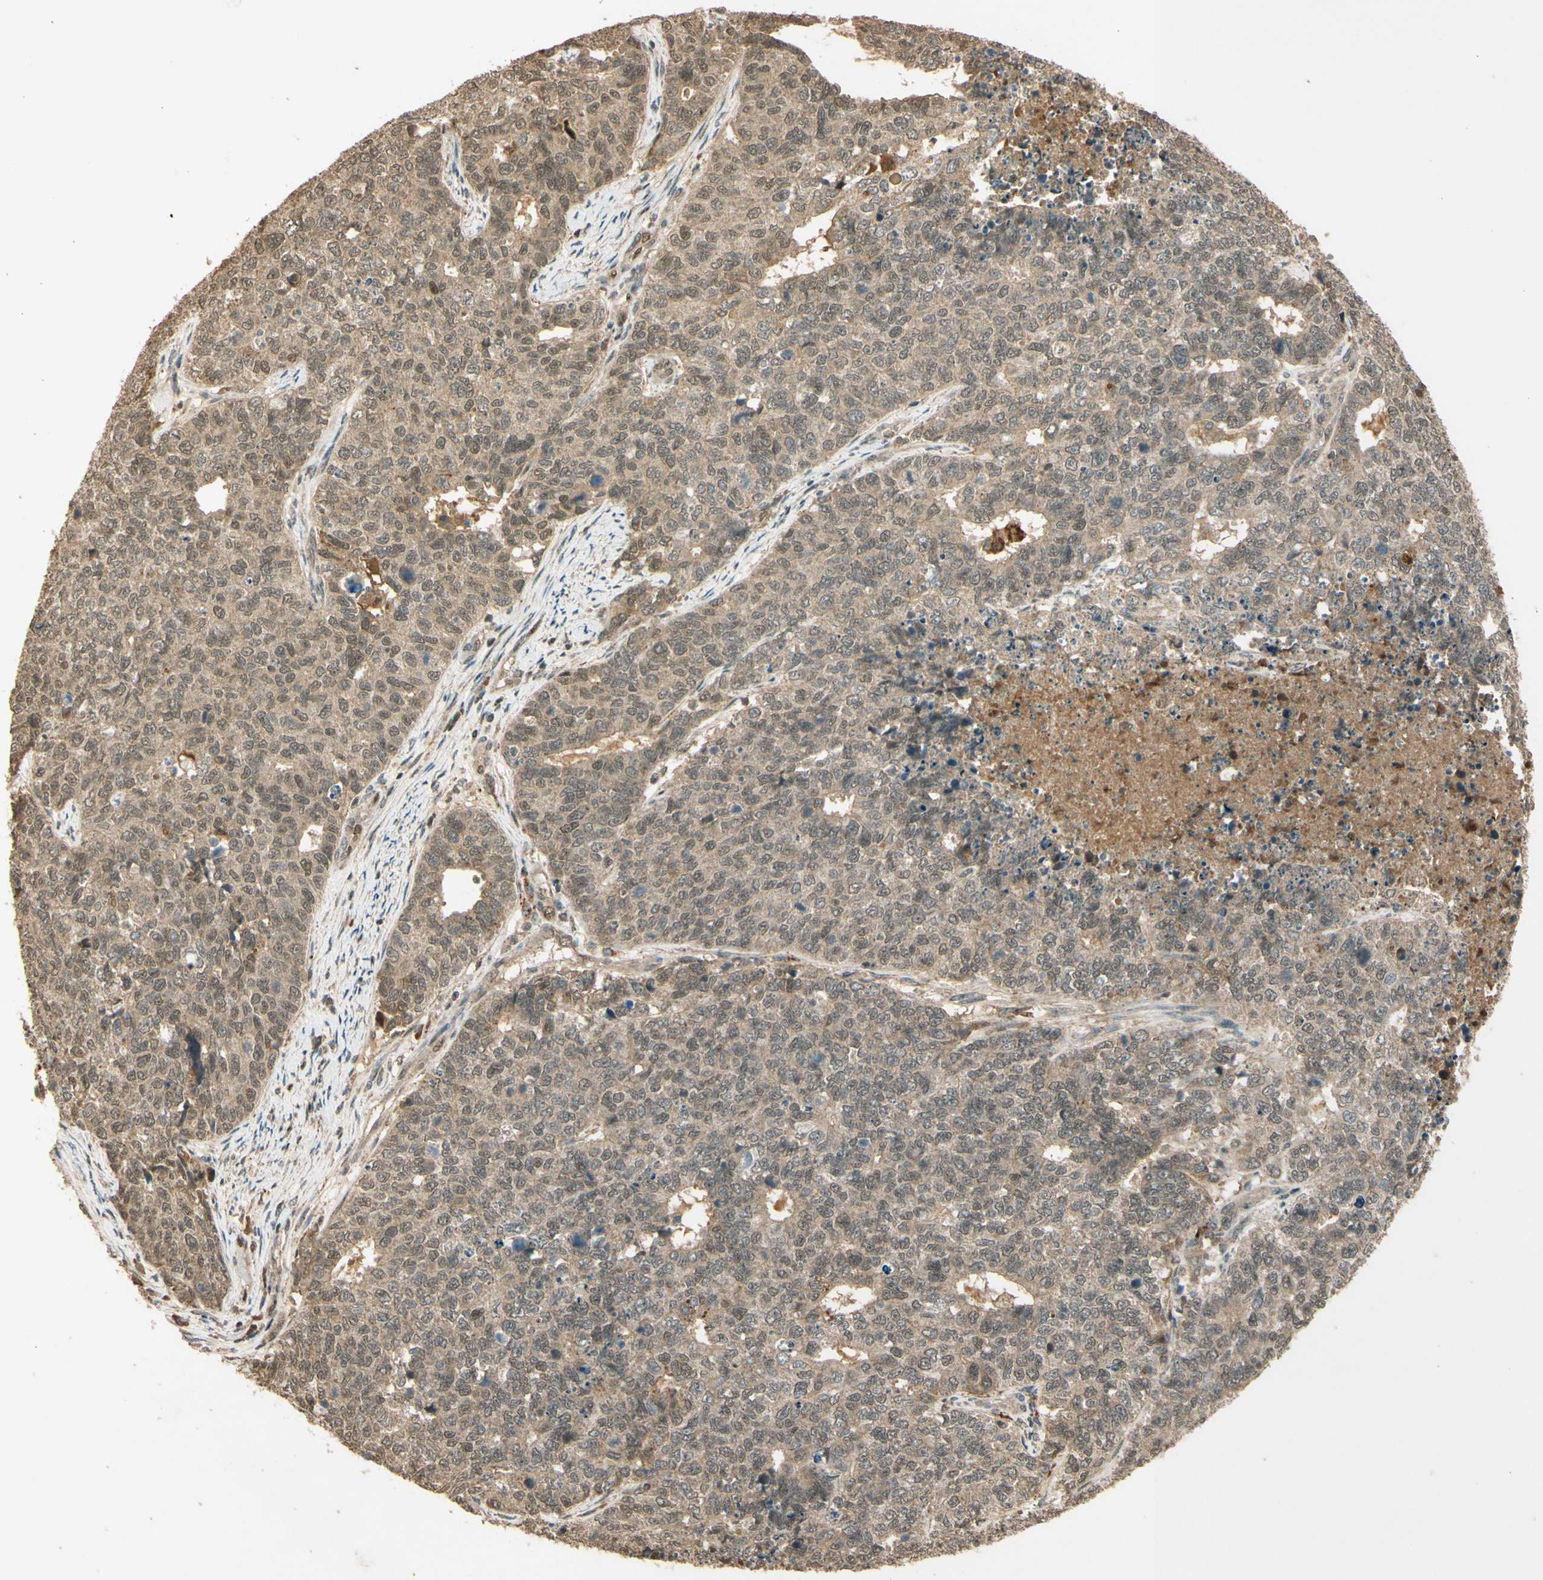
{"staining": {"intensity": "weak", "quantity": ">75%", "location": "cytoplasmic/membranous,nuclear"}, "tissue": "cervical cancer", "cell_type": "Tumor cells", "image_type": "cancer", "snomed": [{"axis": "morphology", "description": "Squamous cell carcinoma, NOS"}, {"axis": "topography", "description": "Cervix"}], "caption": "Human cervical cancer (squamous cell carcinoma) stained with a protein marker demonstrates weak staining in tumor cells.", "gene": "GMEB2", "patient": {"sex": "female", "age": 63}}